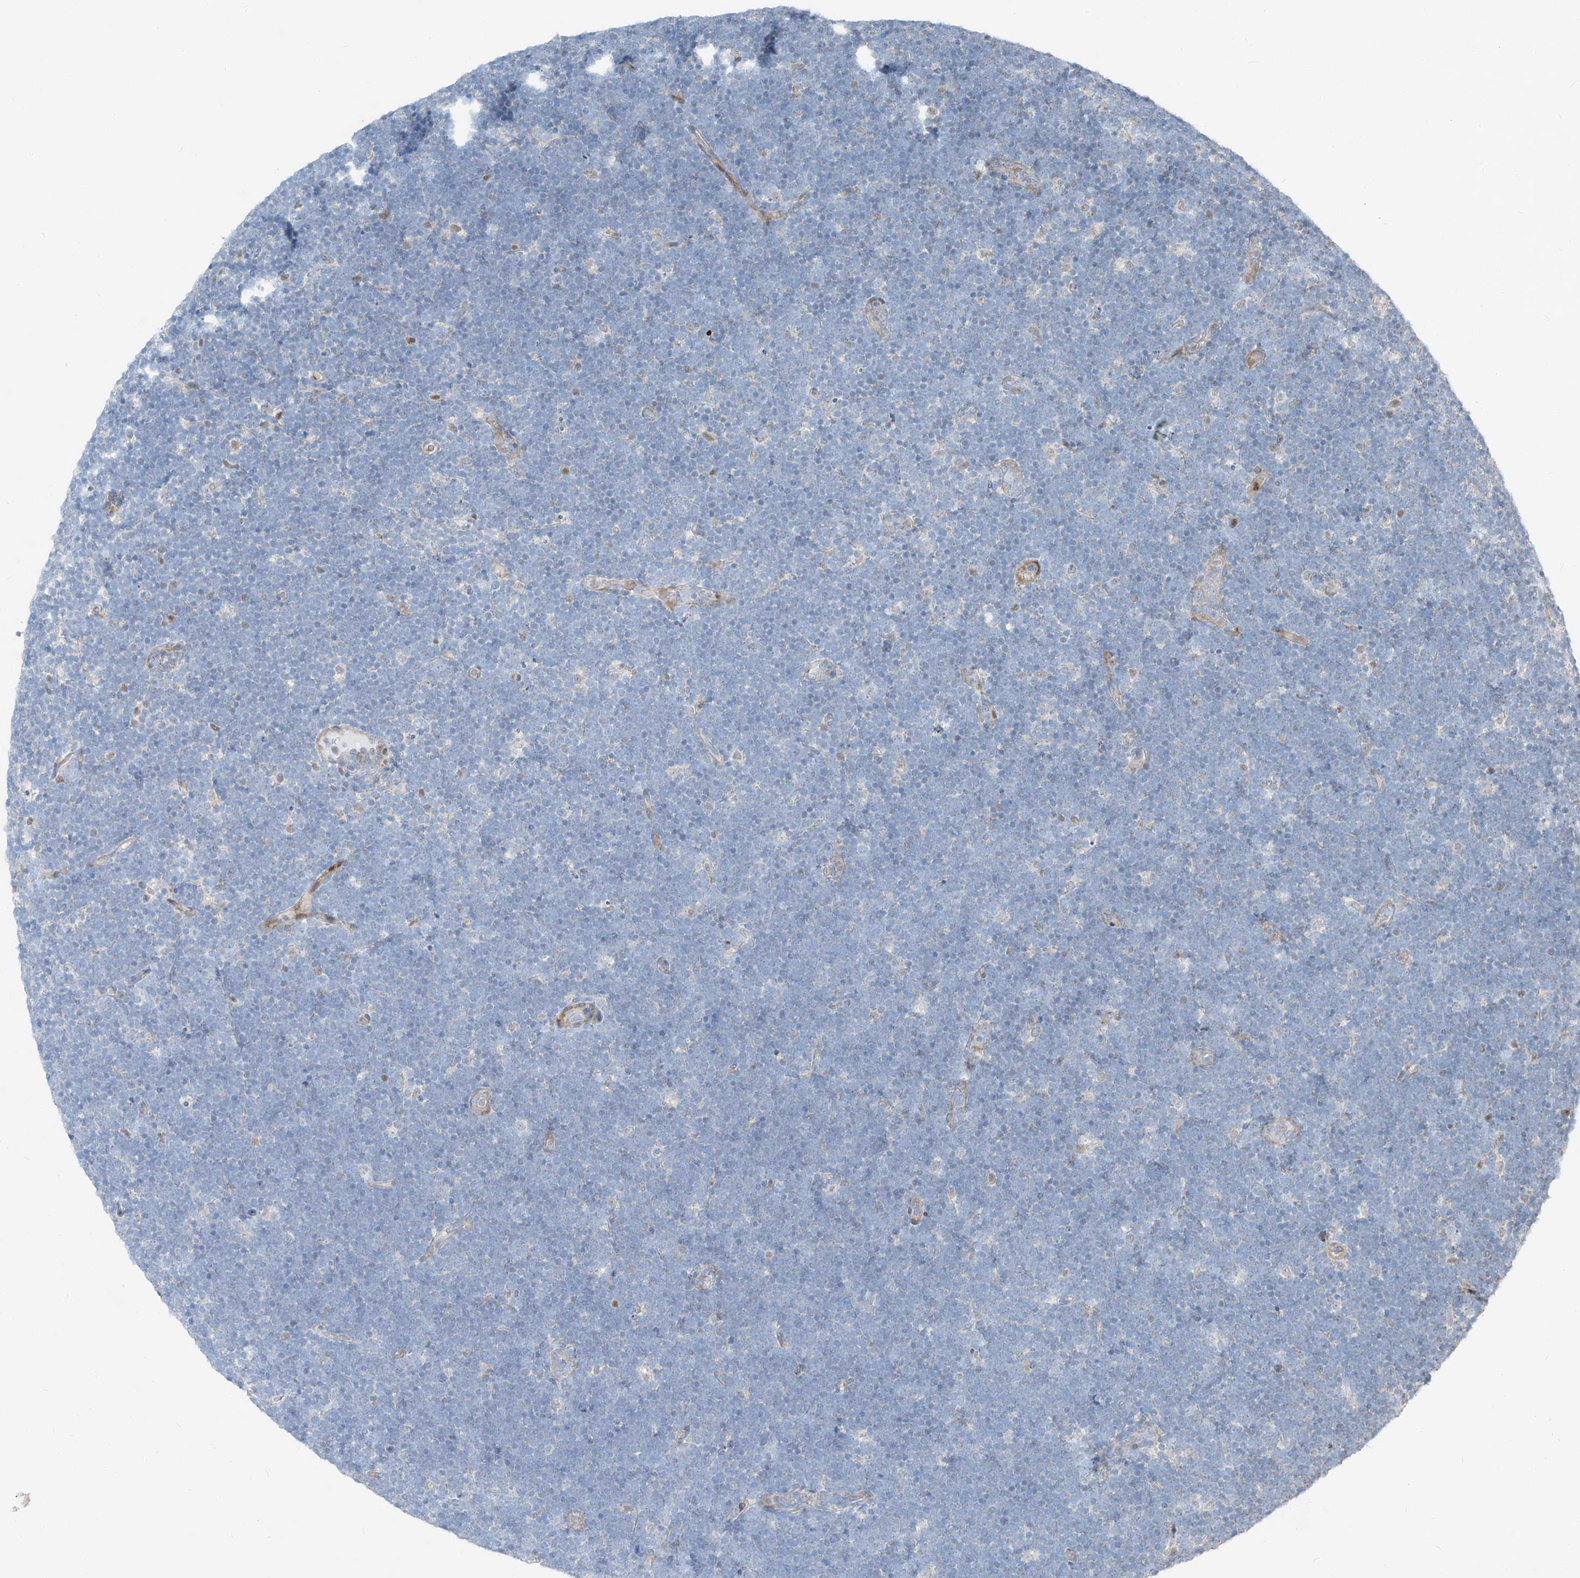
{"staining": {"intensity": "negative", "quantity": "none", "location": "none"}, "tissue": "lymphoma", "cell_type": "Tumor cells", "image_type": "cancer", "snomed": [{"axis": "morphology", "description": "Malignant lymphoma, non-Hodgkin's type, High grade"}, {"axis": "topography", "description": "Lymph node"}], "caption": "The histopathology image shows no significant staining in tumor cells of high-grade malignant lymphoma, non-Hodgkin's type.", "gene": "PPCS", "patient": {"sex": "male", "age": 13}}